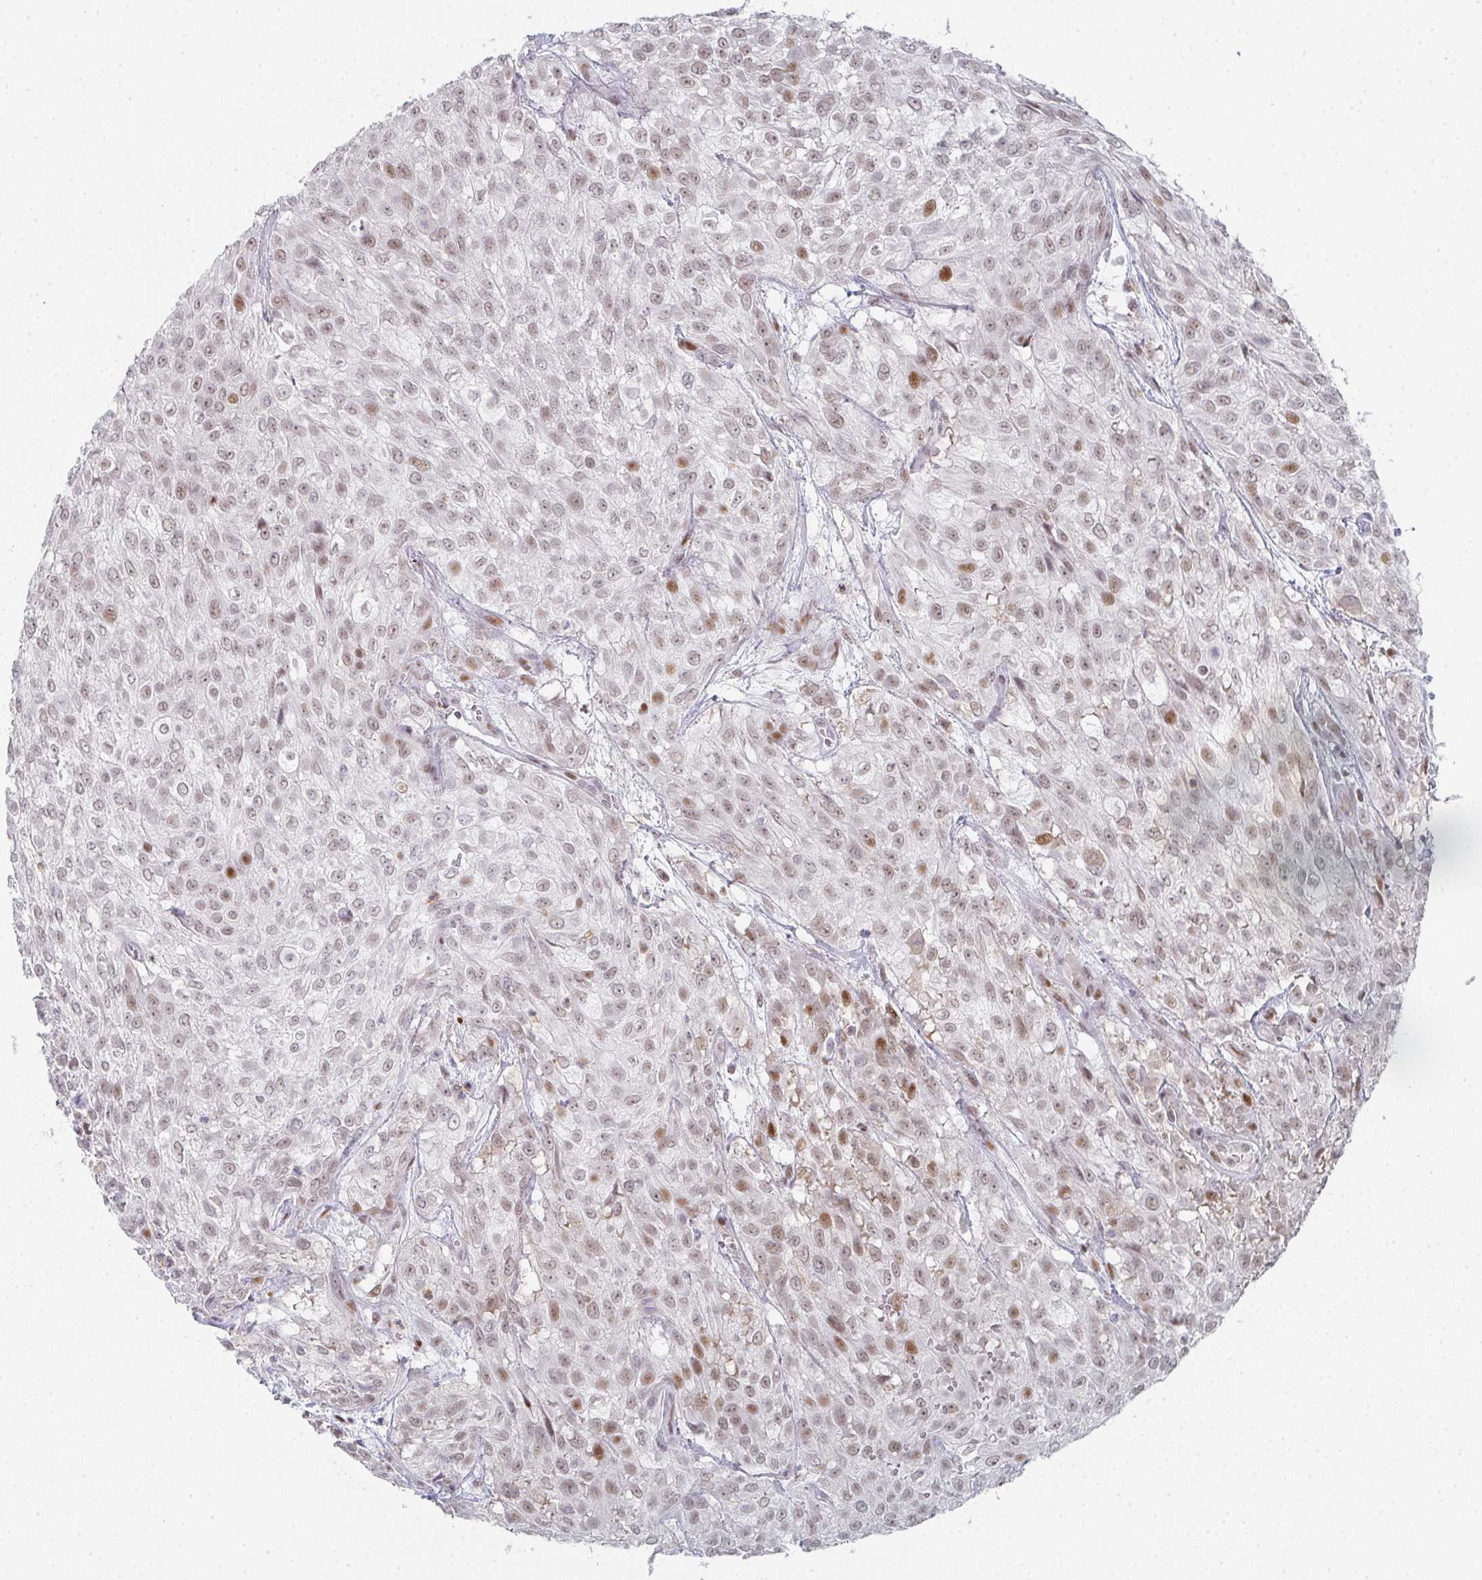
{"staining": {"intensity": "weak", "quantity": ">75%", "location": "nuclear"}, "tissue": "urothelial cancer", "cell_type": "Tumor cells", "image_type": "cancer", "snomed": [{"axis": "morphology", "description": "Urothelial carcinoma, High grade"}, {"axis": "topography", "description": "Urinary bladder"}], "caption": "Protein staining reveals weak nuclear staining in approximately >75% of tumor cells in high-grade urothelial carcinoma.", "gene": "LIN54", "patient": {"sex": "male", "age": 57}}